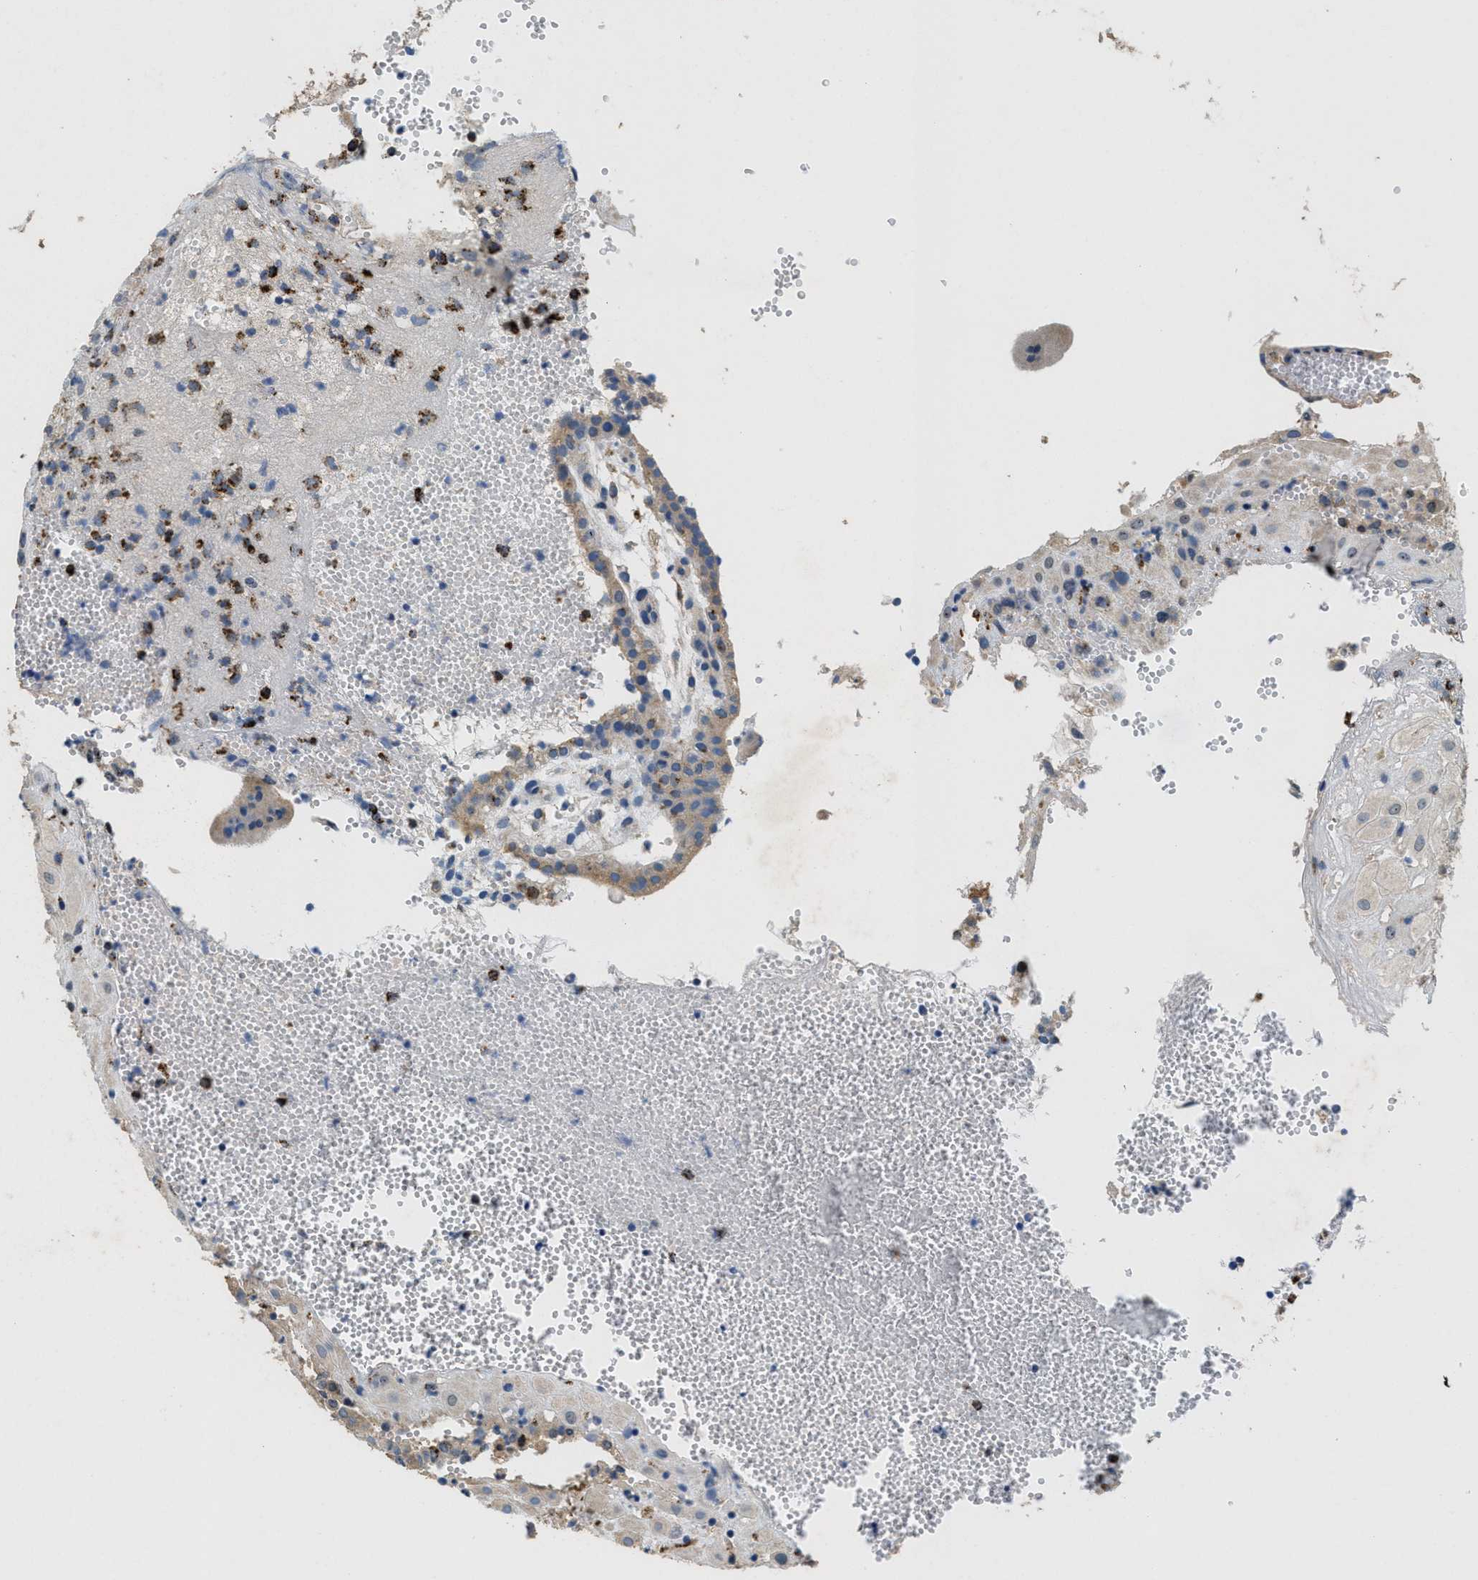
{"staining": {"intensity": "weak", "quantity": "<25%", "location": "cytoplasmic/membranous"}, "tissue": "placenta", "cell_type": "Decidual cells", "image_type": "normal", "snomed": [{"axis": "morphology", "description": "Normal tissue, NOS"}, {"axis": "topography", "description": "Placenta"}], "caption": "Decidual cells are negative for brown protein staining in benign placenta.", "gene": "BMPR2", "patient": {"sex": "female", "age": 18}}